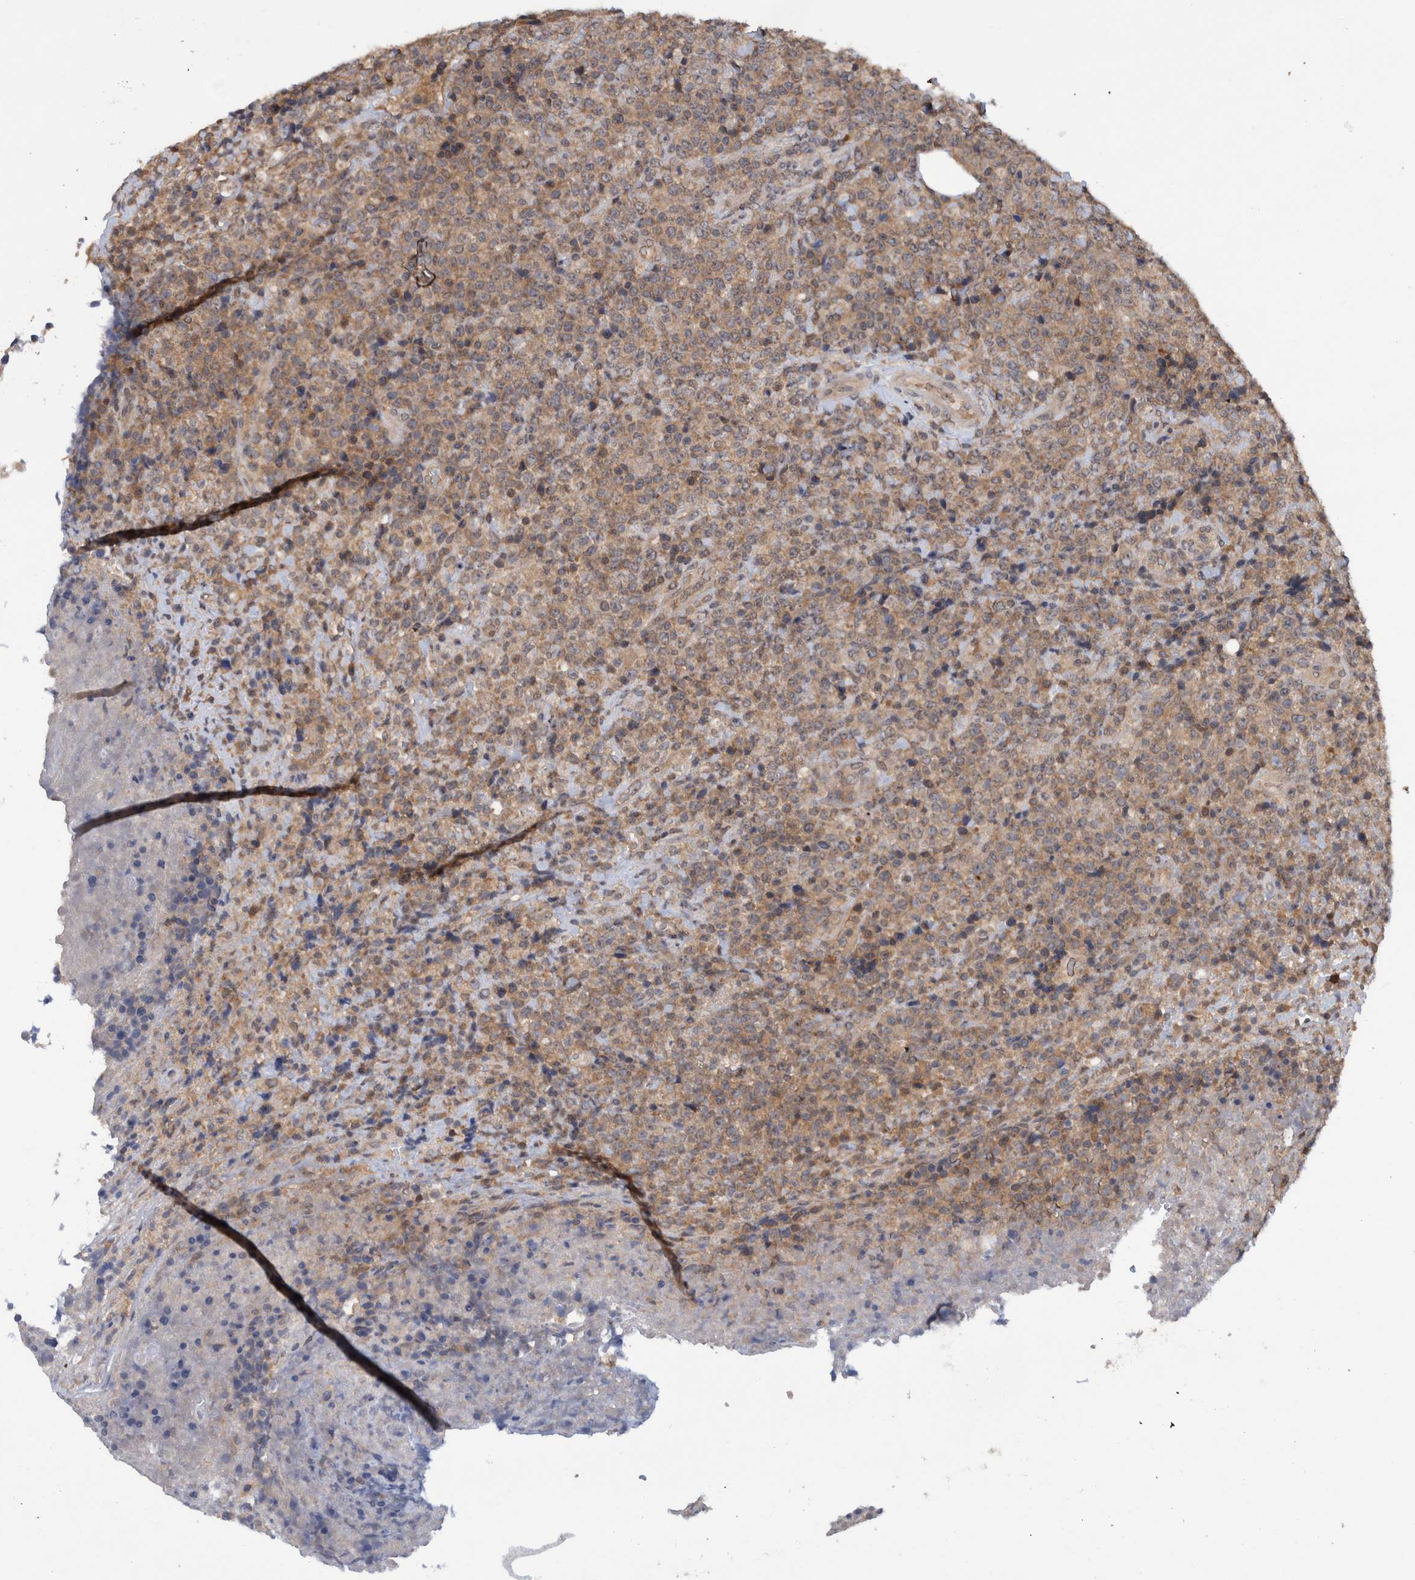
{"staining": {"intensity": "moderate", "quantity": ">75%", "location": "cytoplasmic/membranous"}, "tissue": "lymphoma", "cell_type": "Tumor cells", "image_type": "cancer", "snomed": [{"axis": "morphology", "description": "Malignant lymphoma, non-Hodgkin's type, High grade"}, {"axis": "topography", "description": "Lymph node"}], "caption": "High-magnification brightfield microscopy of high-grade malignant lymphoma, non-Hodgkin's type stained with DAB (brown) and counterstained with hematoxylin (blue). tumor cells exhibit moderate cytoplasmic/membranous staining is appreciated in about>75% of cells. The protein is shown in brown color, while the nuclei are stained blue.", "gene": "PLPBP", "patient": {"sex": "male", "age": 13}}